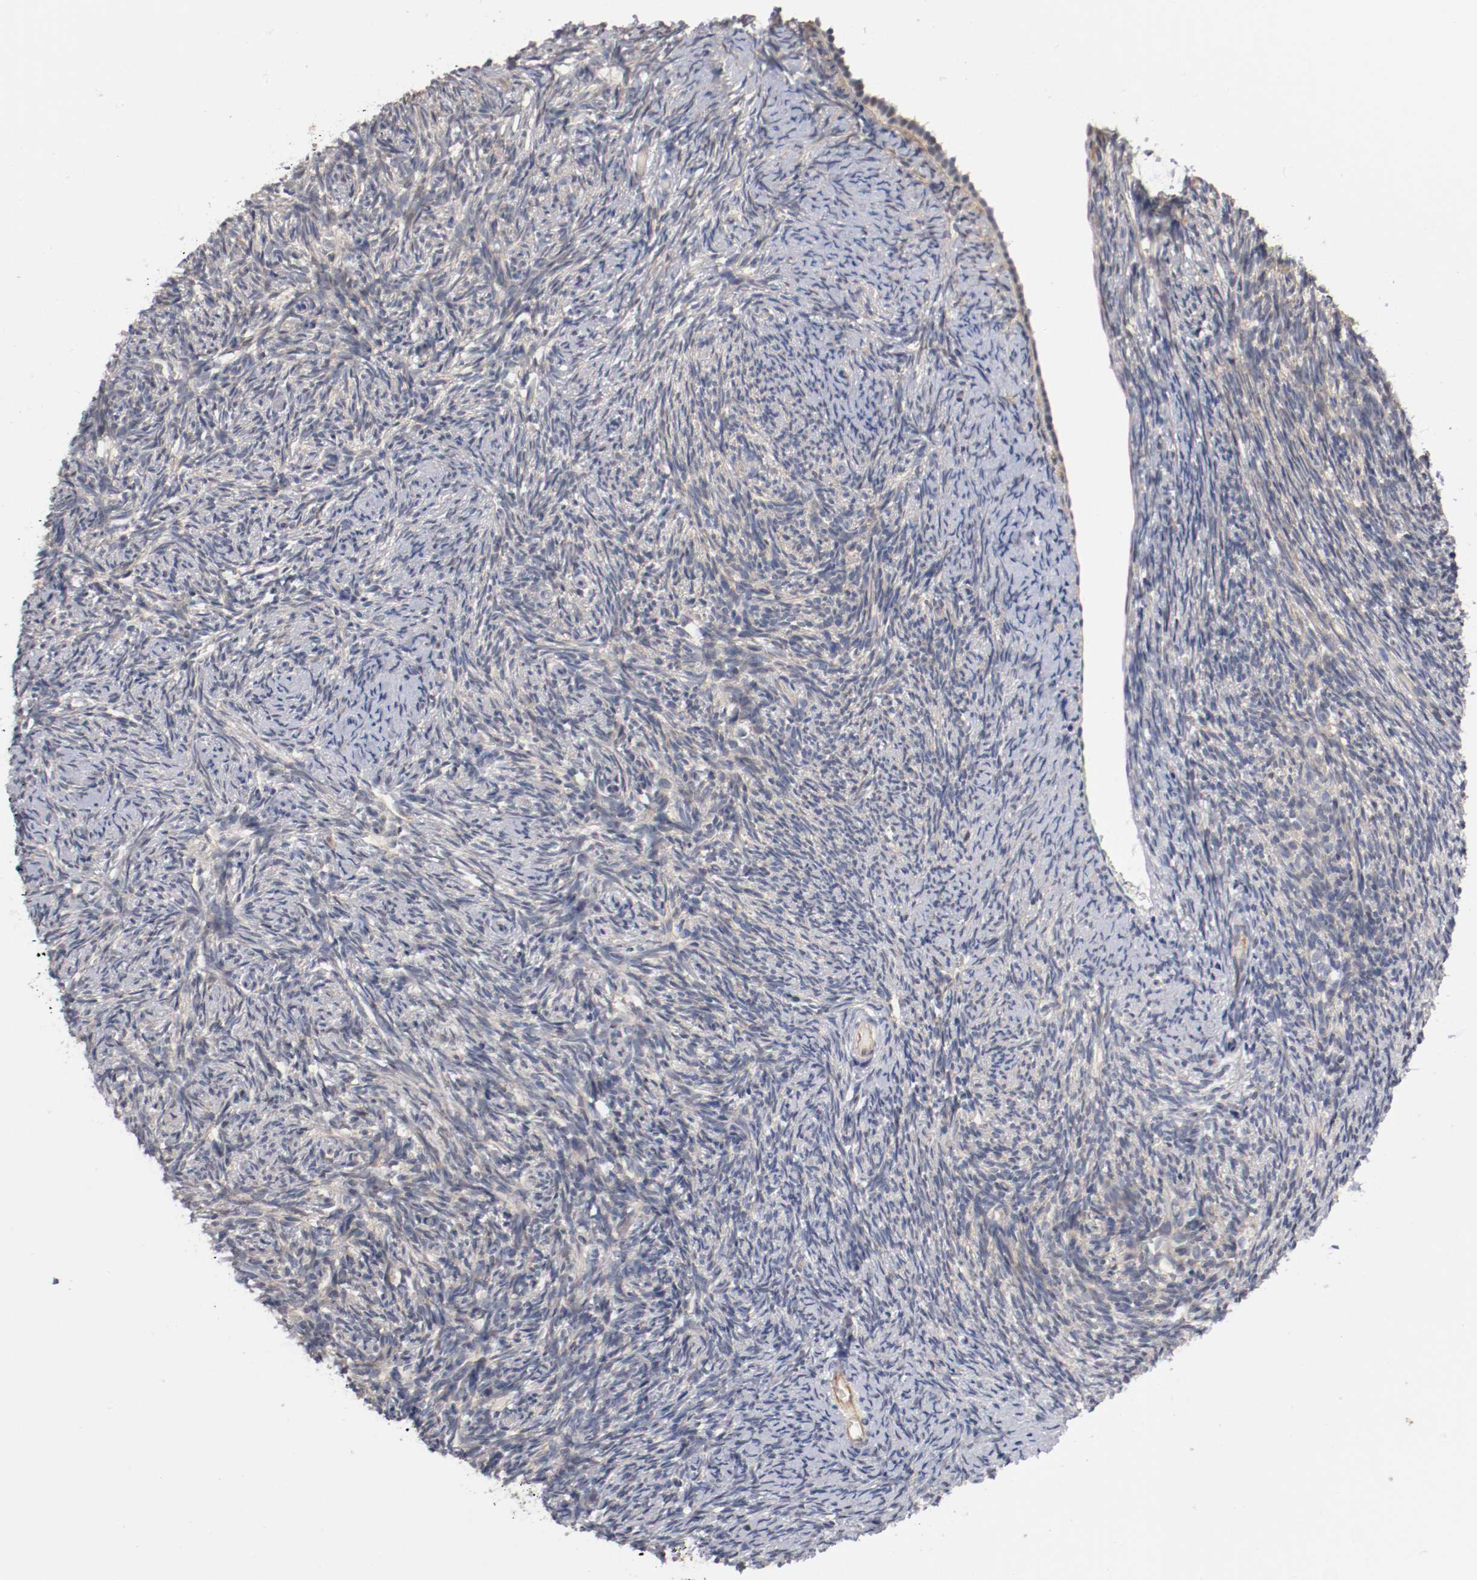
{"staining": {"intensity": "weak", "quantity": "<25%", "location": "cytoplasmic/membranous"}, "tissue": "ovary", "cell_type": "Ovarian stroma cells", "image_type": "normal", "snomed": [{"axis": "morphology", "description": "Normal tissue, NOS"}, {"axis": "topography", "description": "Ovary"}], "caption": "The photomicrograph shows no significant expression in ovarian stroma cells of ovary. (Stains: DAB IHC with hematoxylin counter stain, Microscopy: brightfield microscopy at high magnification).", "gene": "RBM23", "patient": {"sex": "female", "age": 60}}